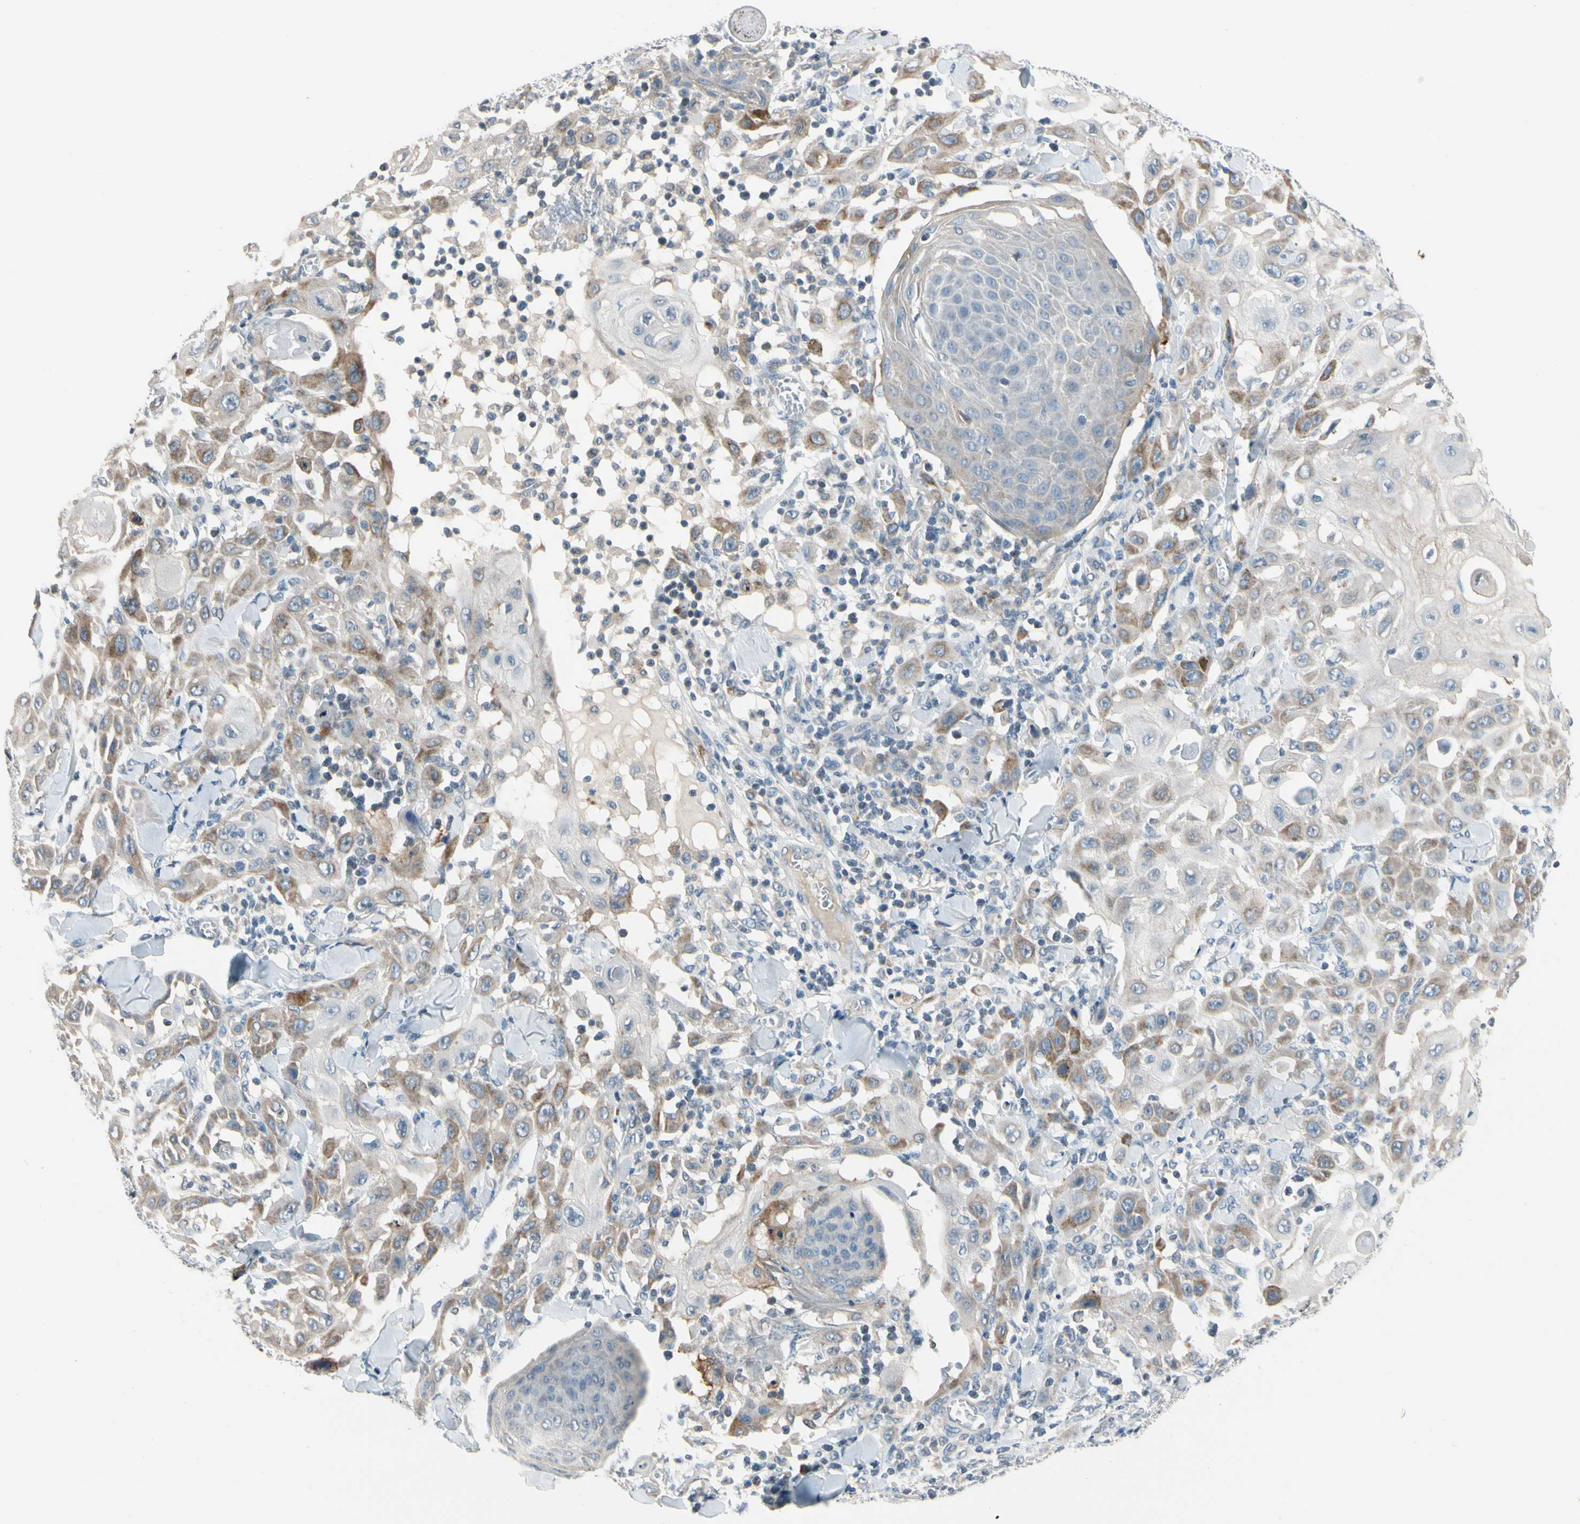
{"staining": {"intensity": "moderate", "quantity": ">75%", "location": "cytoplasmic/membranous"}, "tissue": "skin cancer", "cell_type": "Tumor cells", "image_type": "cancer", "snomed": [{"axis": "morphology", "description": "Squamous cell carcinoma, NOS"}, {"axis": "topography", "description": "Skin"}], "caption": "Brown immunohistochemical staining in human squamous cell carcinoma (skin) reveals moderate cytoplasmic/membranous positivity in approximately >75% of tumor cells.", "gene": "PIP5K1B", "patient": {"sex": "male", "age": 24}}